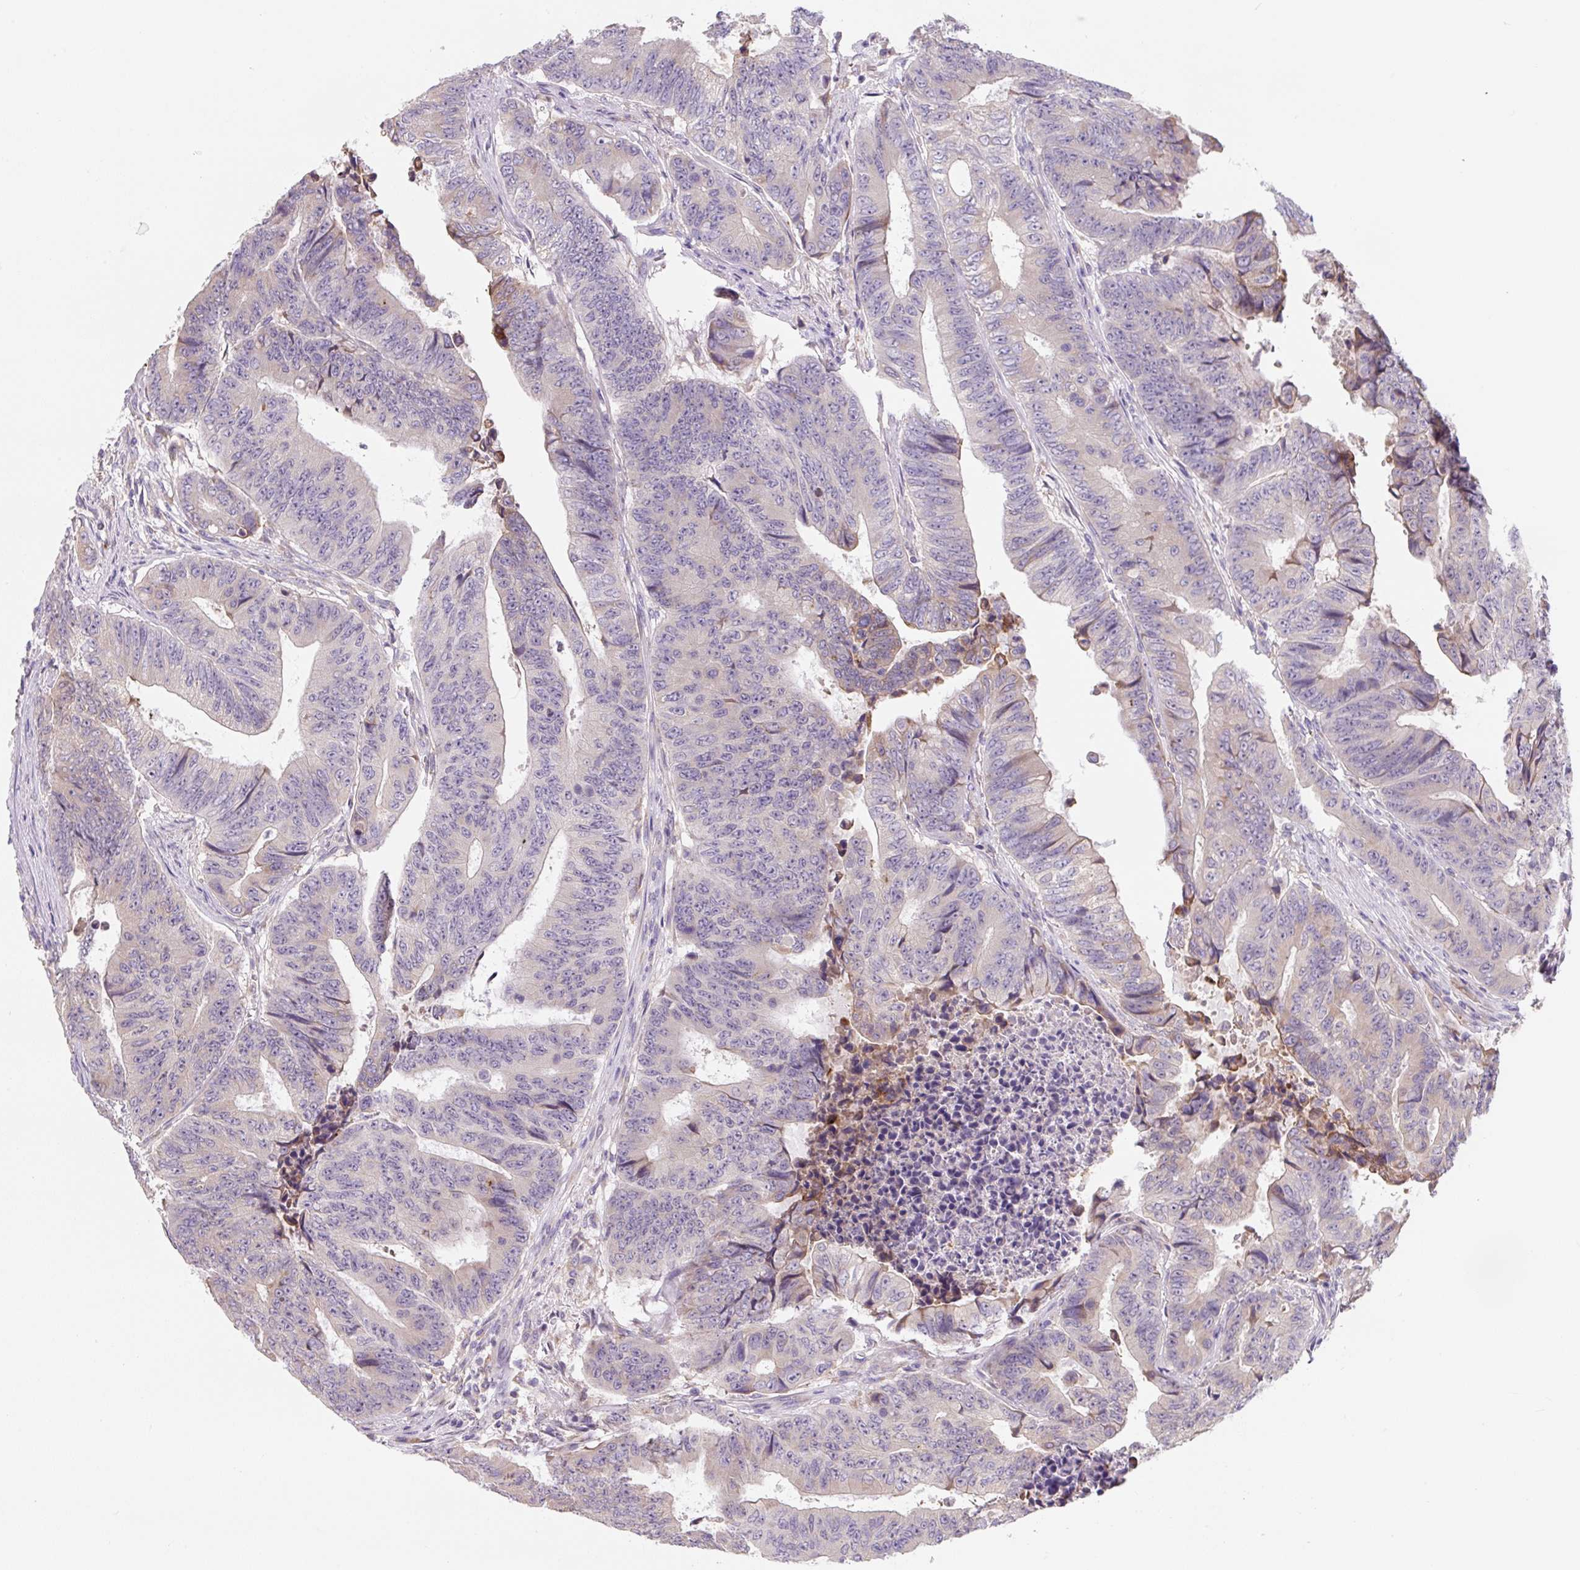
{"staining": {"intensity": "moderate", "quantity": "<25%", "location": "cytoplasmic/membranous"}, "tissue": "colorectal cancer", "cell_type": "Tumor cells", "image_type": "cancer", "snomed": [{"axis": "morphology", "description": "Adenocarcinoma, NOS"}, {"axis": "topography", "description": "Colon"}], "caption": "Human colorectal cancer stained with a brown dye shows moderate cytoplasmic/membranous positive staining in approximately <25% of tumor cells.", "gene": "FZD5", "patient": {"sex": "female", "age": 48}}